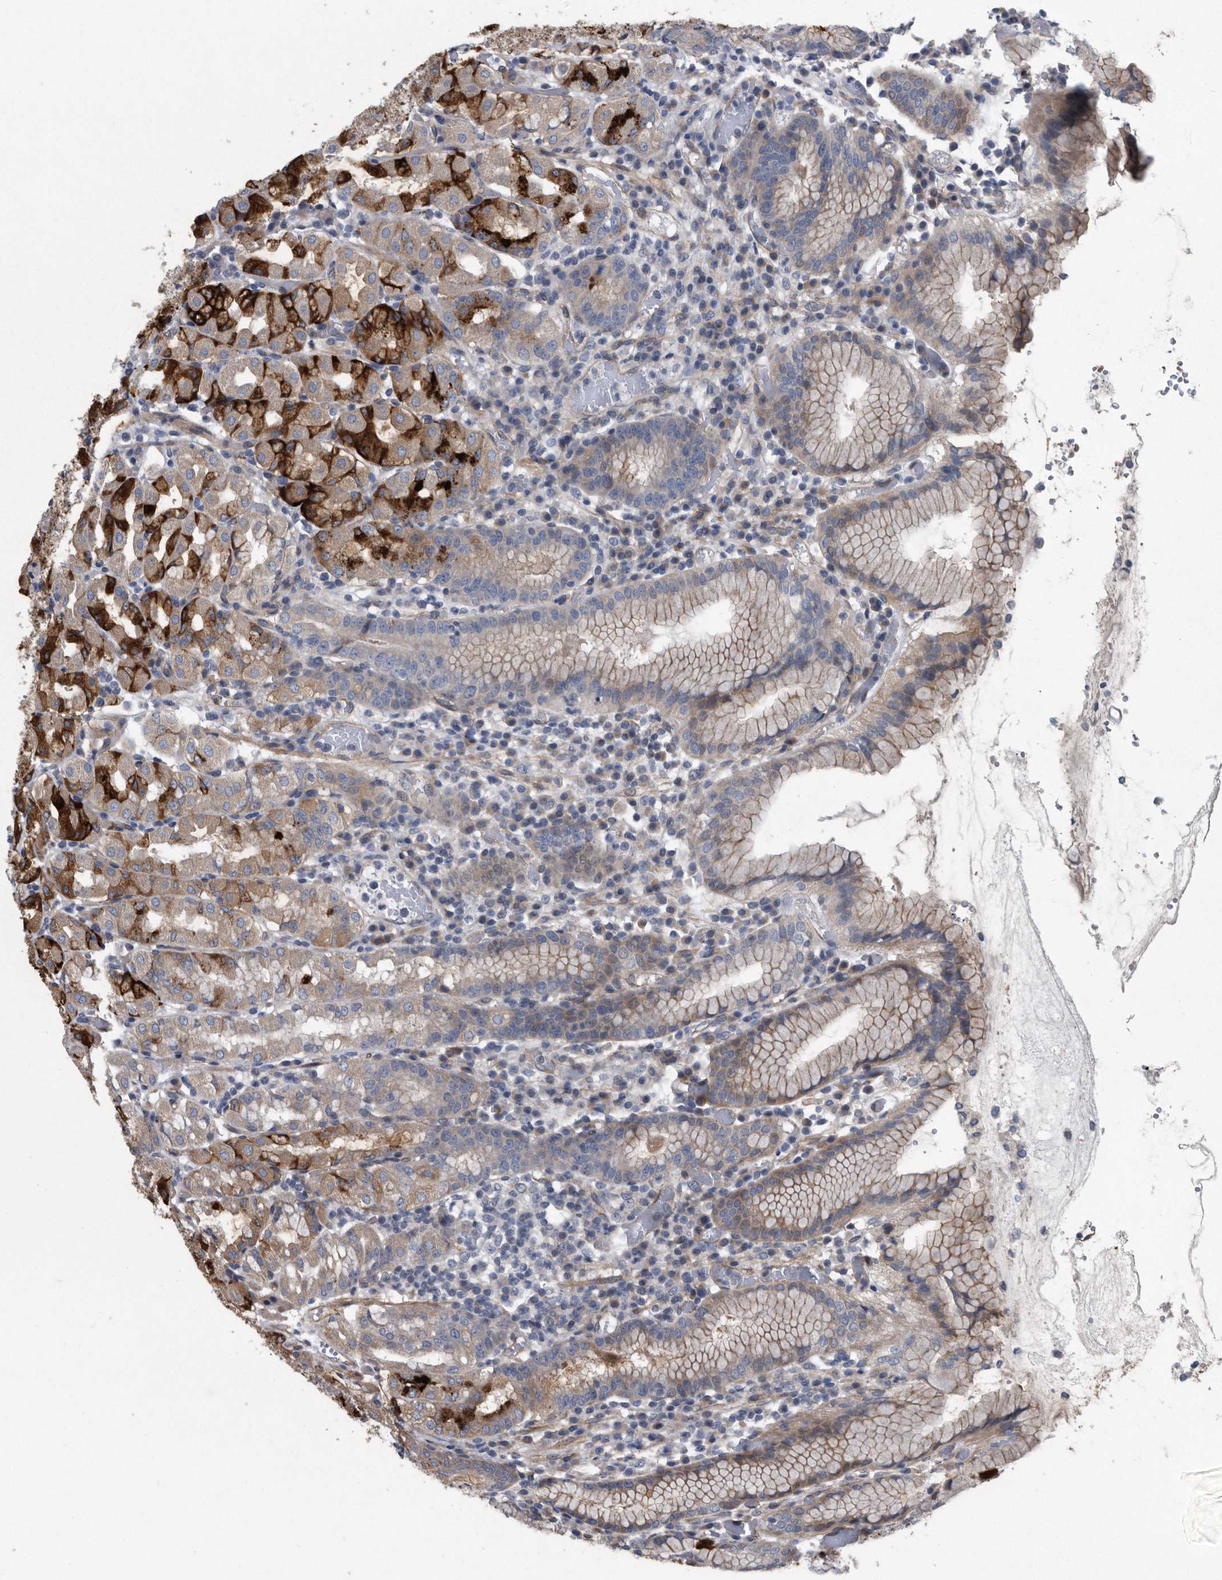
{"staining": {"intensity": "strong", "quantity": "<25%", "location": "cytoplasmic/membranous"}, "tissue": "stomach", "cell_type": "Glandular cells", "image_type": "normal", "snomed": [{"axis": "morphology", "description": "Normal tissue, NOS"}, {"axis": "topography", "description": "Stomach"}, {"axis": "topography", "description": "Stomach, lower"}], "caption": "An immunohistochemistry micrograph of unremarkable tissue is shown. Protein staining in brown shows strong cytoplasmic/membranous positivity in stomach within glandular cells.", "gene": "ARMCX1", "patient": {"sex": "female", "age": 56}}